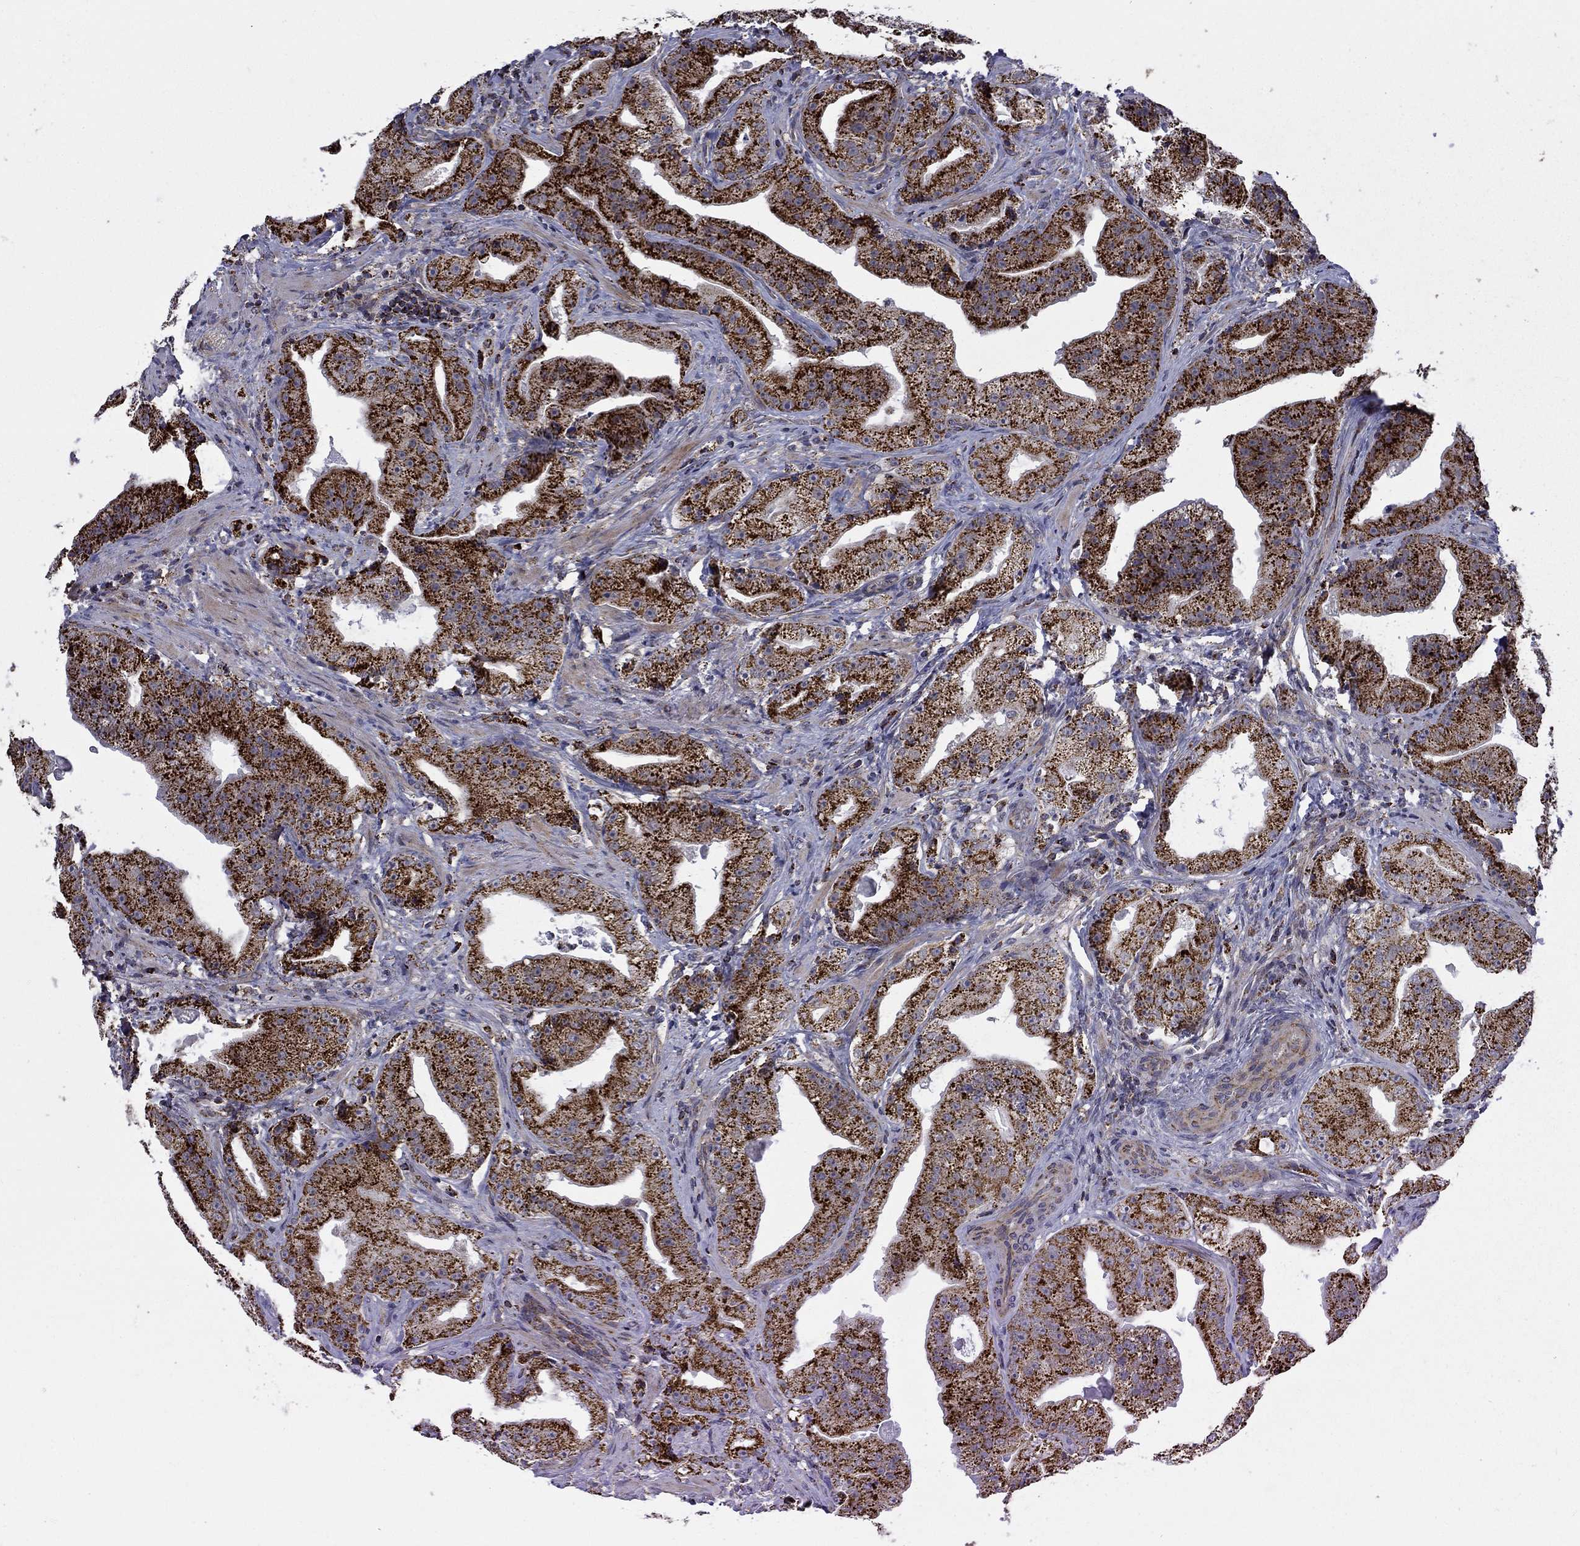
{"staining": {"intensity": "strong", "quantity": ">75%", "location": "cytoplasmic/membranous"}, "tissue": "prostate cancer", "cell_type": "Tumor cells", "image_type": "cancer", "snomed": [{"axis": "morphology", "description": "Adenocarcinoma, Low grade"}, {"axis": "topography", "description": "Prostate"}], "caption": "Immunohistochemical staining of low-grade adenocarcinoma (prostate) displays high levels of strong cytoplasmic/membranous protein positivity in about >75% of tumor cells. (Brightfield microscopy of DAB IHC at high magnification).", "gene": "PCBP3", "patient": {"sex": "male", "age": 62}}